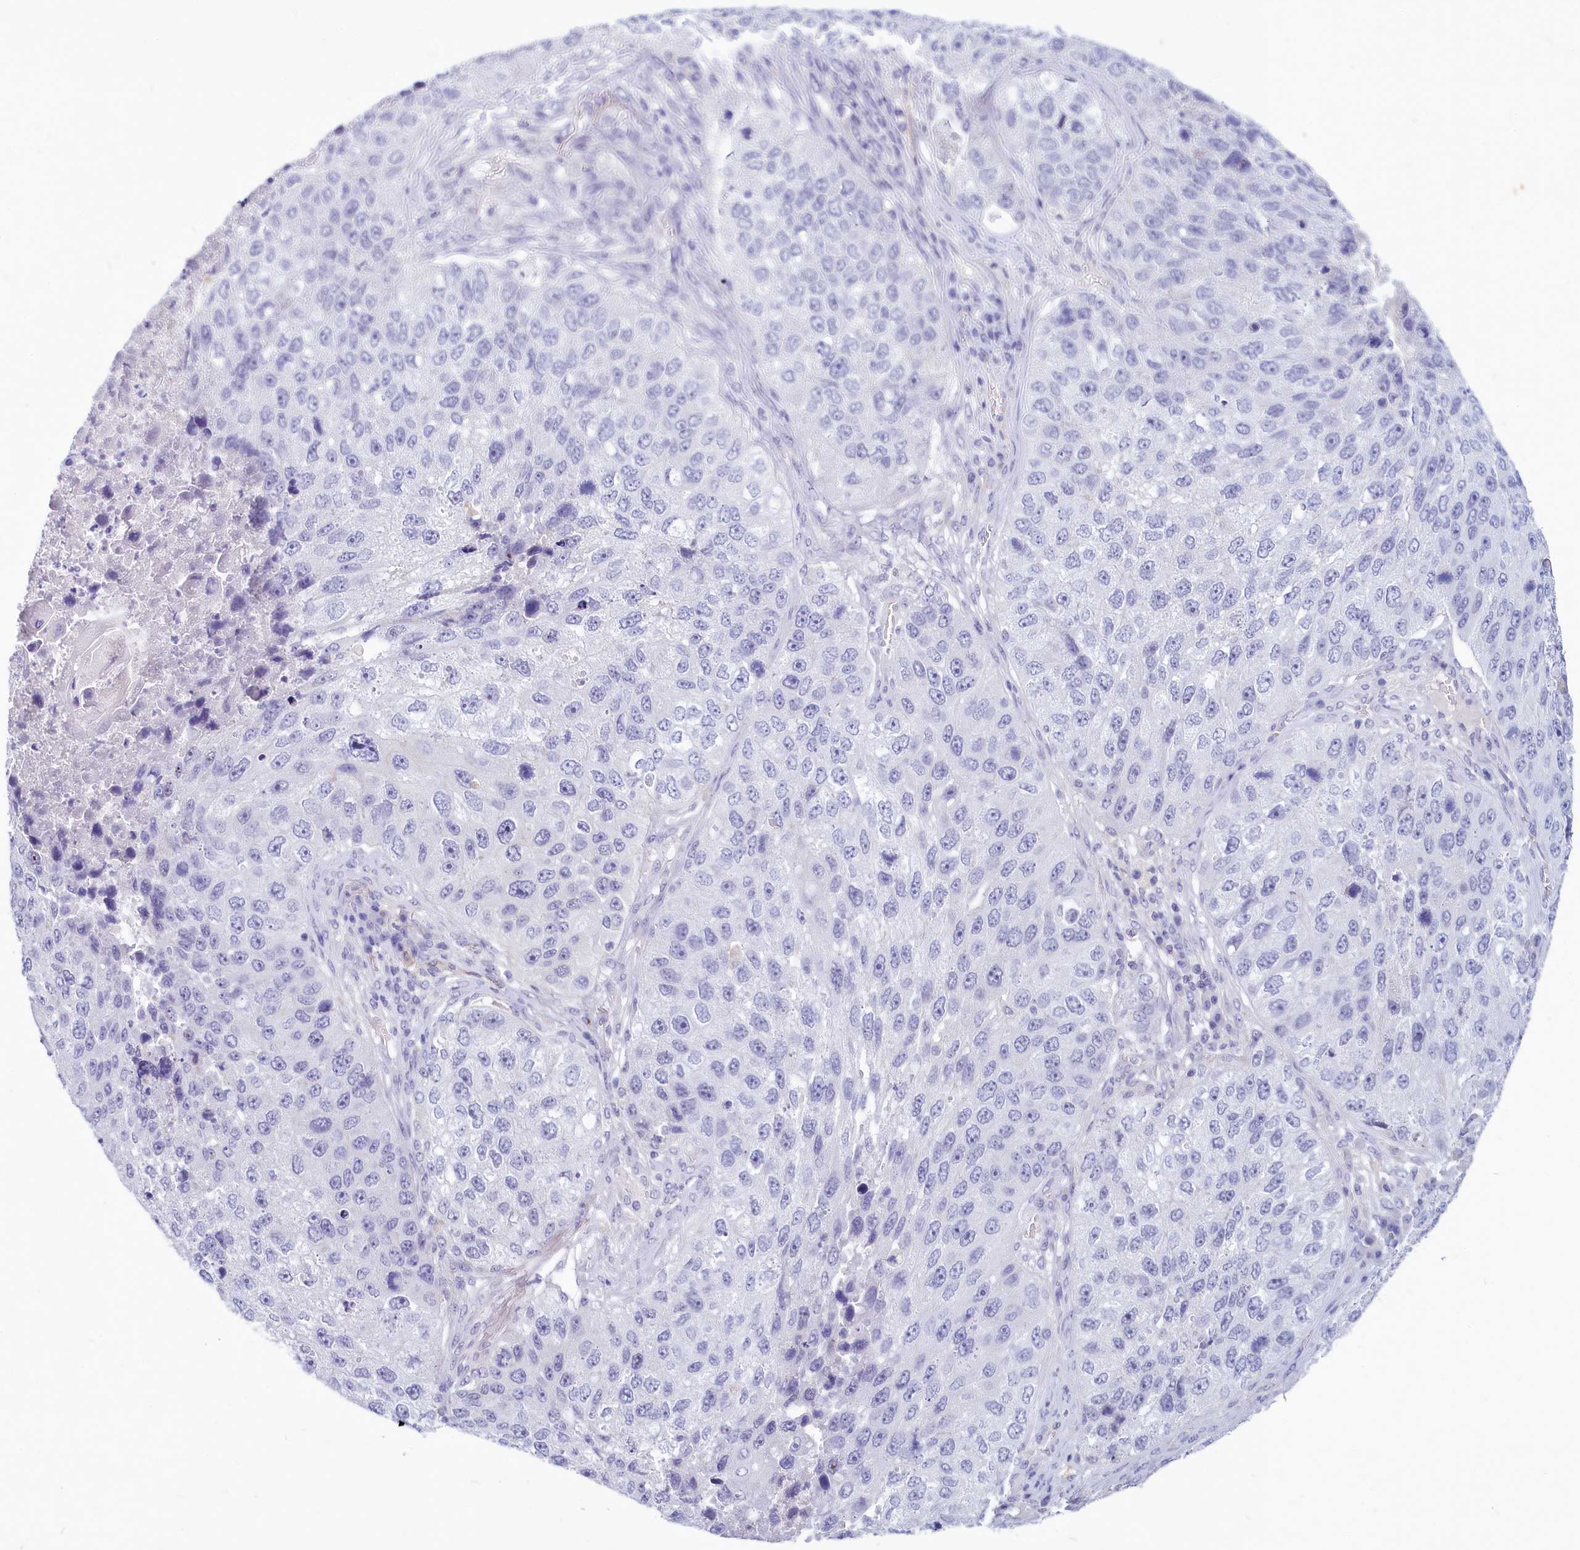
{"staining": {"intensity": "negative", "quantity": "none", "location": "none"}, "tissue": "lung cancer", "cell_type": "Tumor cells", "image_type": "cancer", "snomed": [{"axis": "morphology", "description": "Squamous cell carcinoma, NOS"}, {"axis": "topography", "description": "Lung"}], "caption": "A micrograph of human lung cancer is negative for staining in tumor cells.", "gene": "PROCR", "patient": {"sex": "male", "age": 61}}